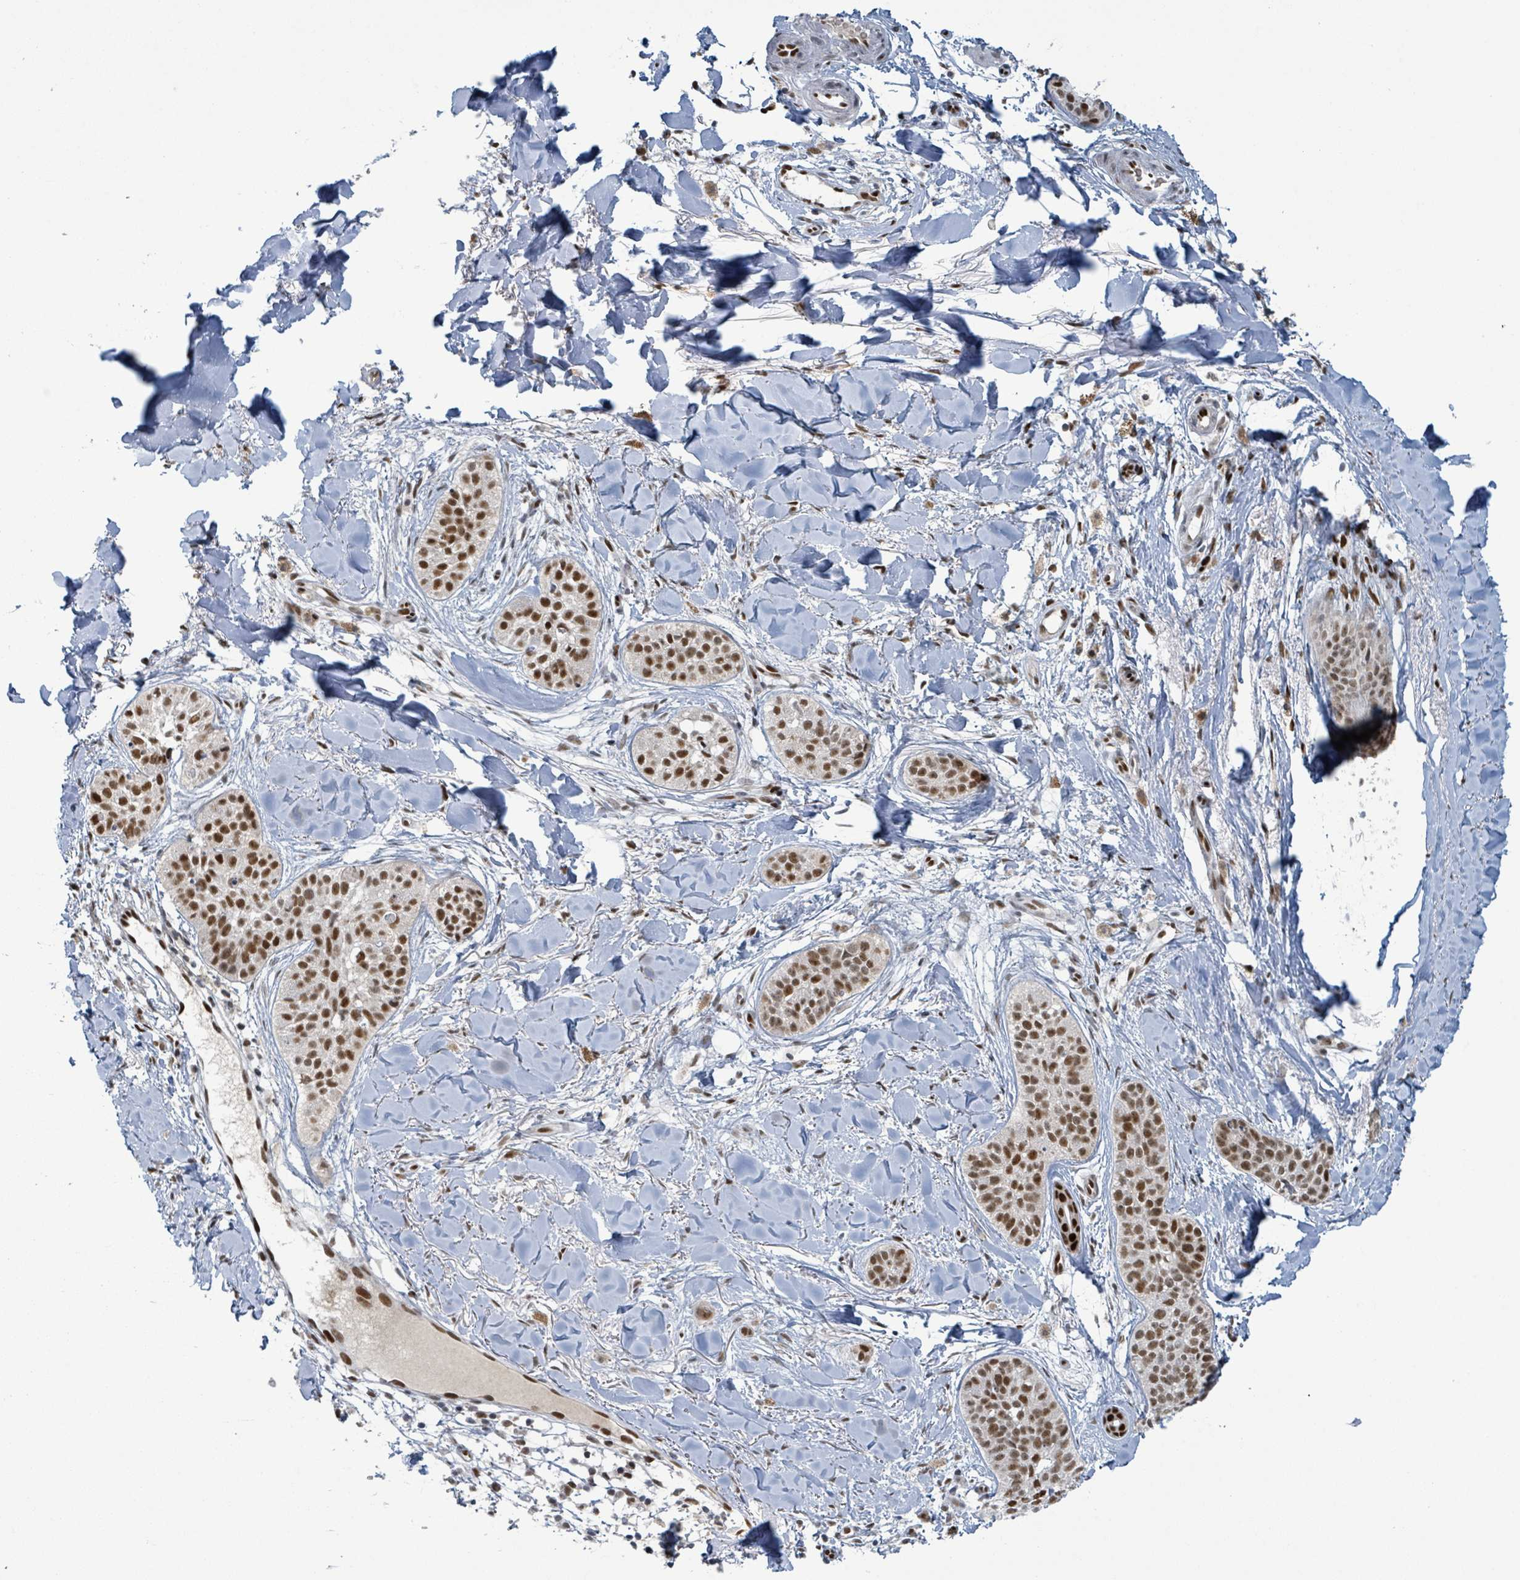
{"staining": {"intensity": "moderate", "quantity": ">75%", "location": "nuclear"}, "tissue": "skin cancer", "cell_type": "Tumor cells", "image_type": "cancer", "snomed": [{"axis": "morphology", "description": "Basal cell carcinoma"}, {"axis": "topography", "description": "Skin"}], "caption": "Brown immunohistochemical staining in human skin cancer exhibits moderate nuclear expression in about >75% of tumor cells. (brown staining indicates protein expression, while blue staining denotes nuclei).", "gene": "KLF3", "patient": {"sex": "male", "age": 52}}